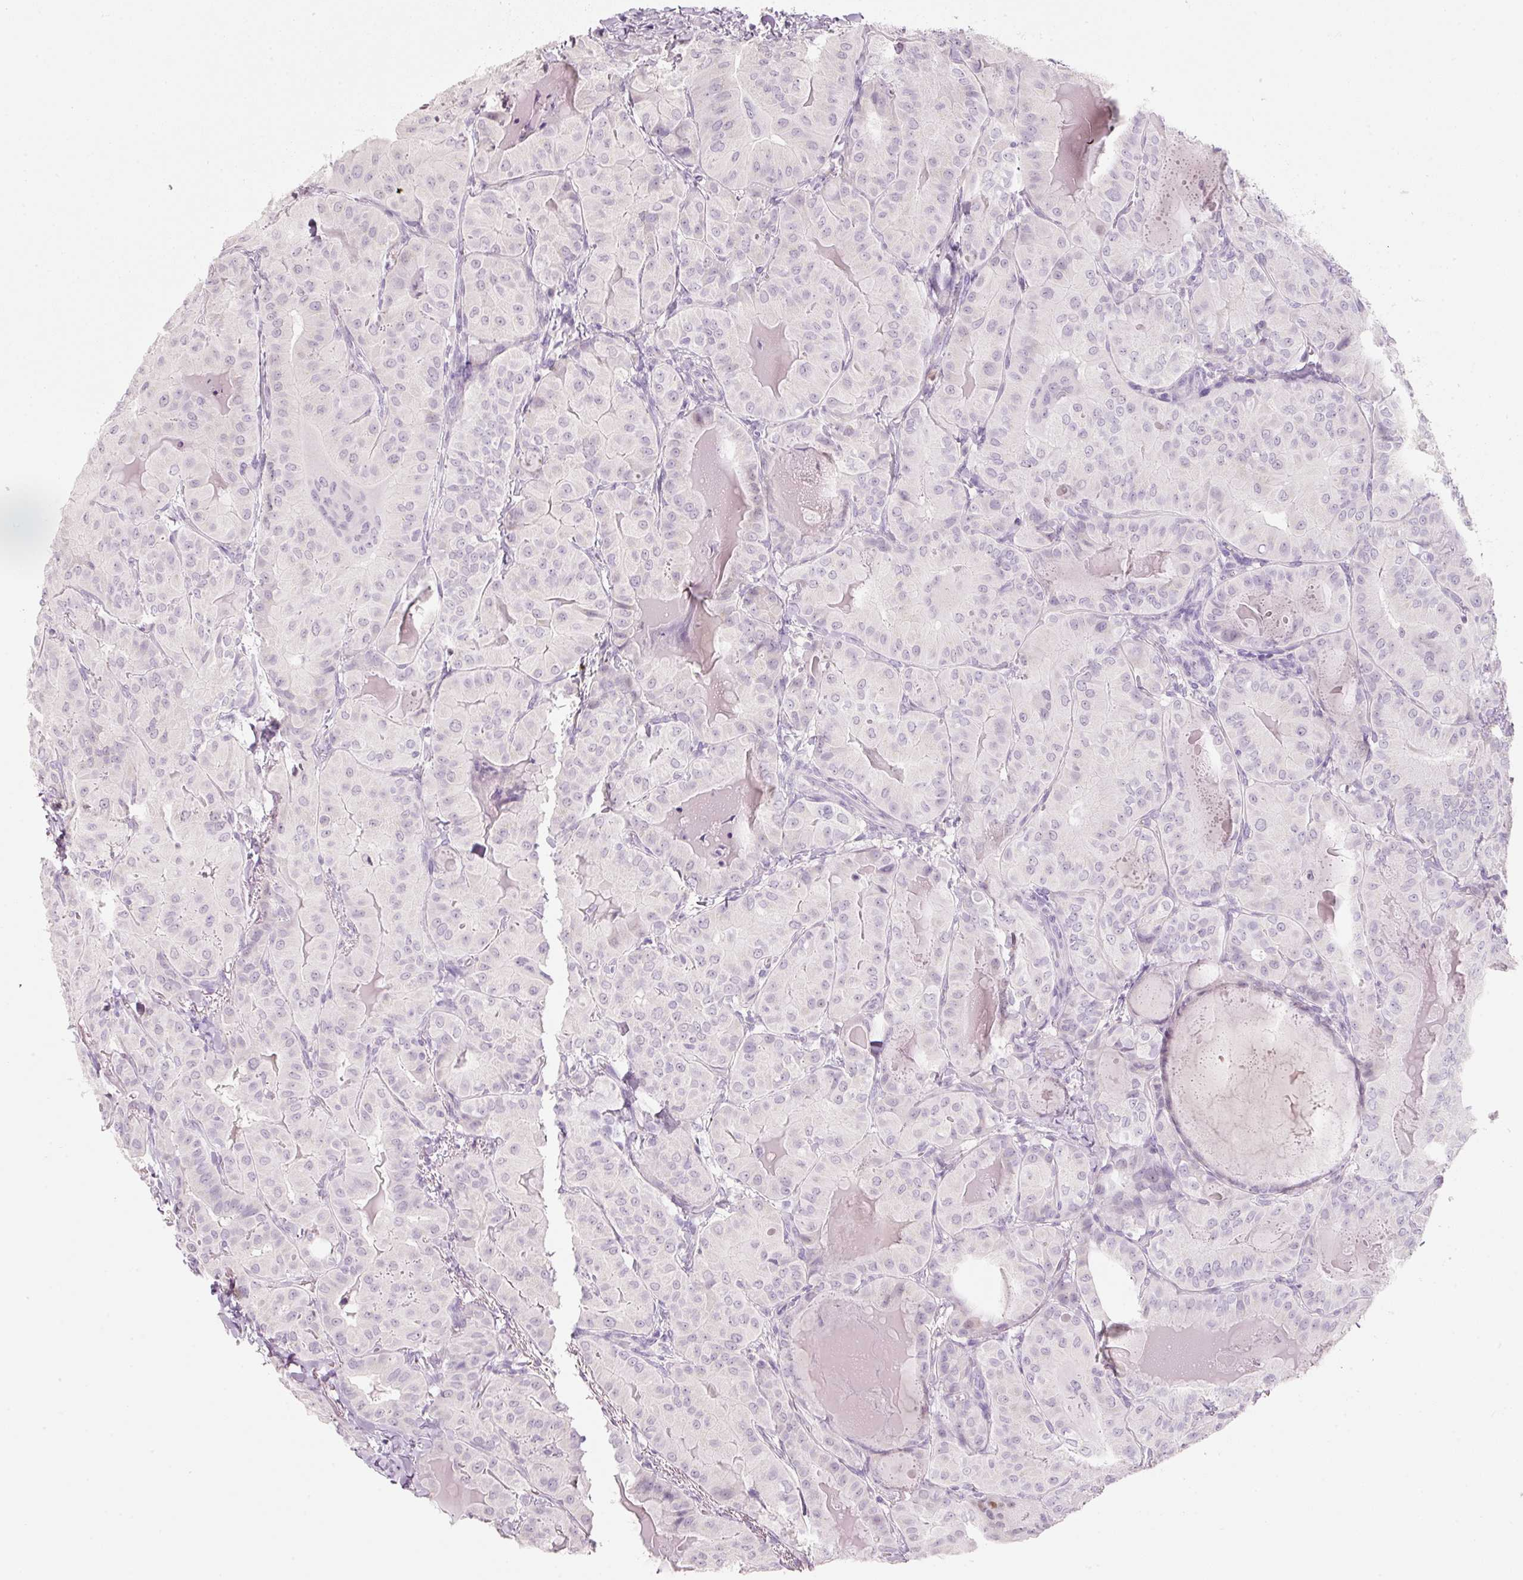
{"staining": {"intensity": "negative", "quantity": "none", "location": "none"}, "tissue": "thyroid cancer", "cell_type": "Tumor cells", "image_type": "cancer", "snomed": [{"axis": "morphology", "description": "Papillary adenocarcinoma, NOS"}, {"axis": "topography", "description": "Thyroid gland"}], "caption": "Tumor cells show no significant expression in thyroid papillary adenocarcinoma.", "gene": "ENSG00000206549", "patient": {"sex": "female", "age": 68}}